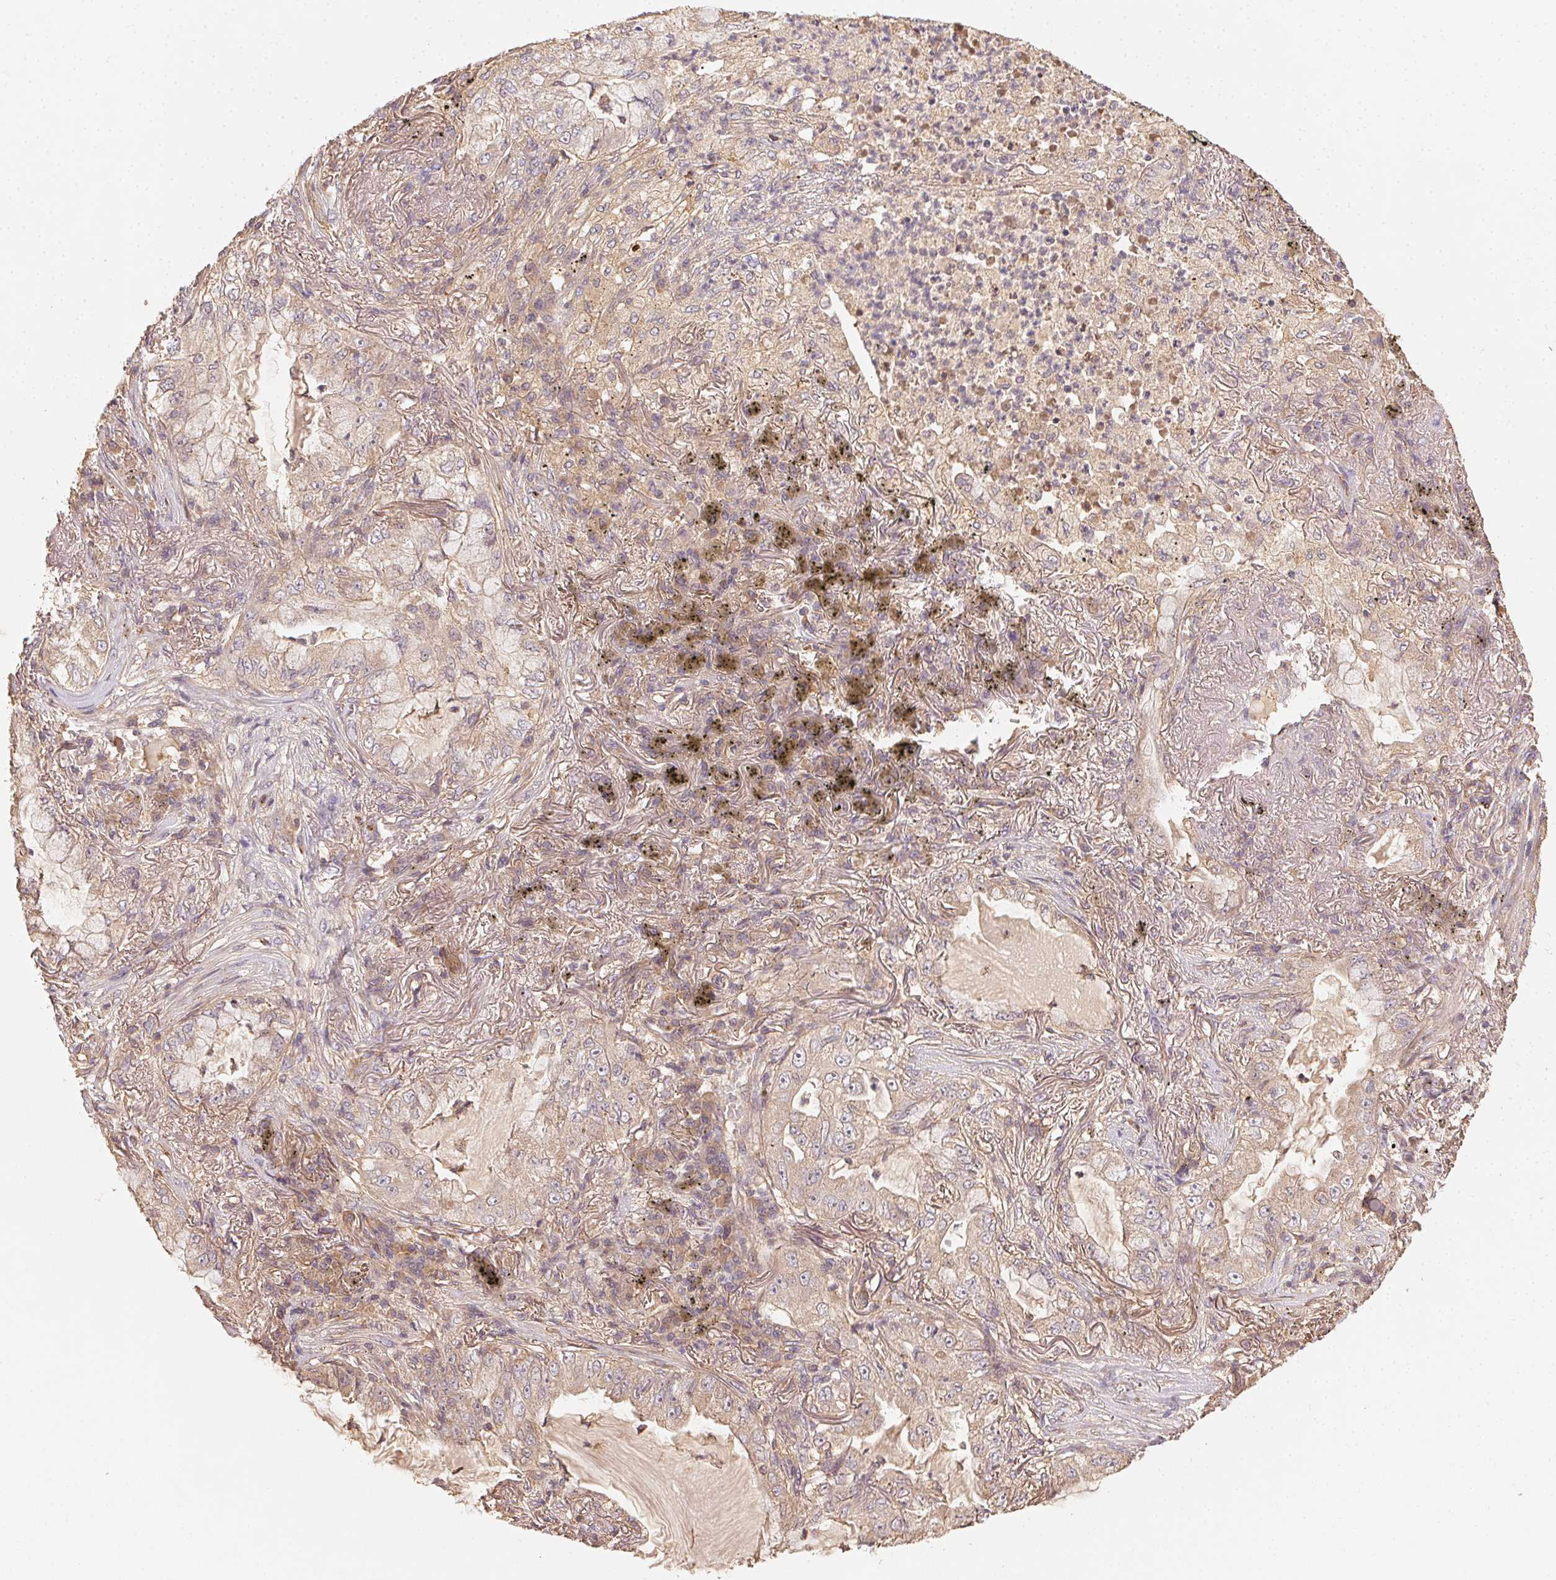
{"staining": {"intensity": "weak", "quantity": "25%-75%", "location": "cytoplasmic/membranous"}, "tissue": "lung cancer", "cell_type": "Tumor cells", "image_type": "cancer", "snomed": [{"axis": "morphology", "description": "Adenocarcinoma, NOS"}, {"axis": "topography", "description": "Lung"}], "caption": "This is a micrograph of immunohistochemistry staining of adenocarcinoma (lung), which shows weak positivity in the cytoplasmic/membranous of tumor cells.", "gene": "RALA", "patient": {"sex": "female", "age": 73}}